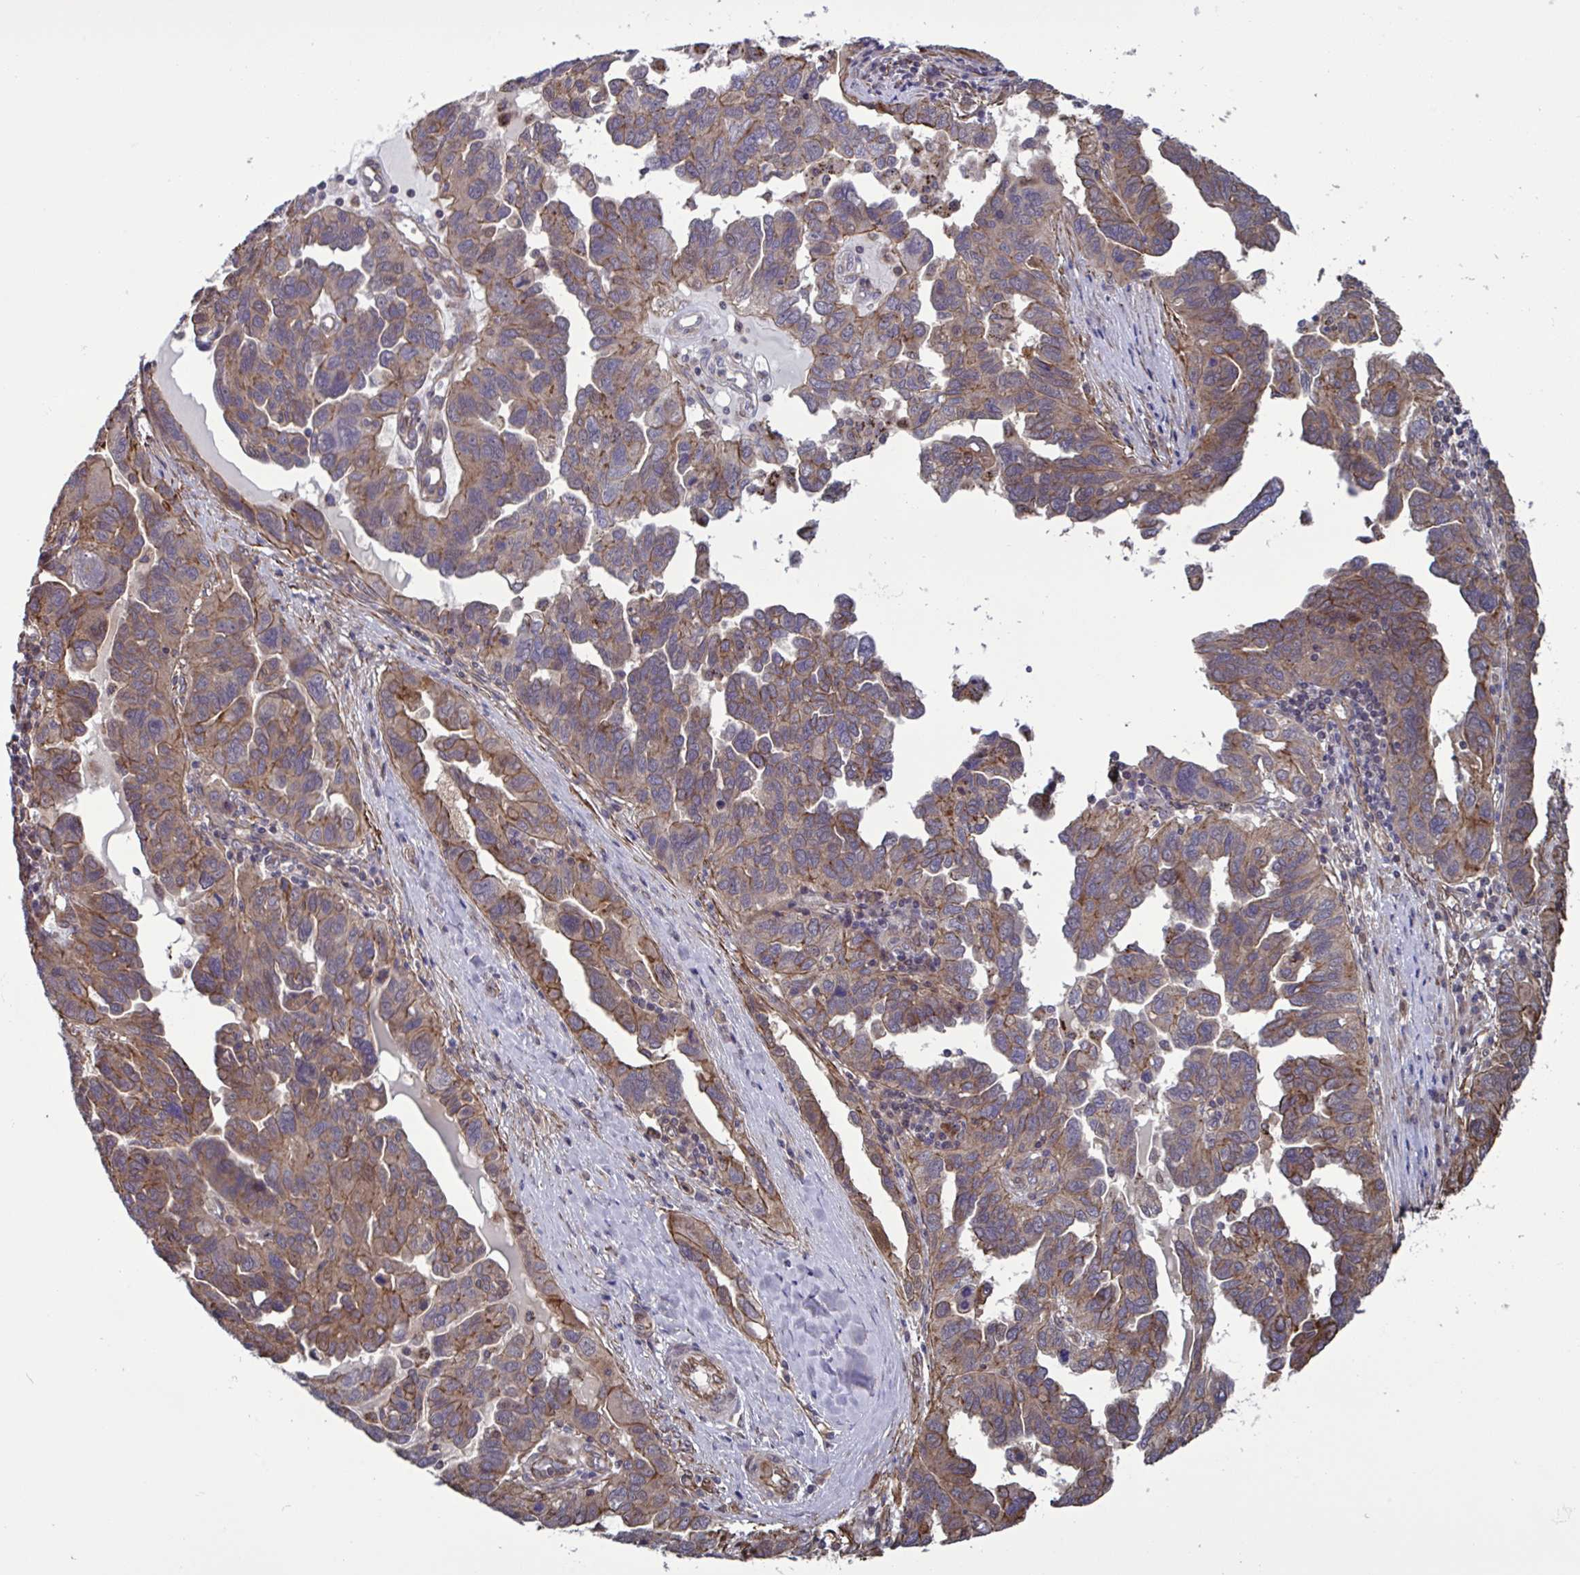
{"staining": {"intensity": "moderate", "quantity": "25%-75%", "location": "cytoplasmic/membranous"}, "tissue": "ovarian cancer", "cell_type": "Tumor cells", "image_type": "cancer", "snomed": [{"axis": "morphology", "description": "Cystadenocarcinoma, serous, NOS"}, {"axis": "topography", "description": "Ovary"}], "caption": "A micrograph of human ovarian cancer (serous cystadenocarcinoma) stained for a protein reveals moderate cytoplasmic/membranous brown staining in tumor cells. The protein is shown in brown color, while the nuclei are stained blue.", "gene": "GLTP", "patient": {"sex": "female", "age": 64}}